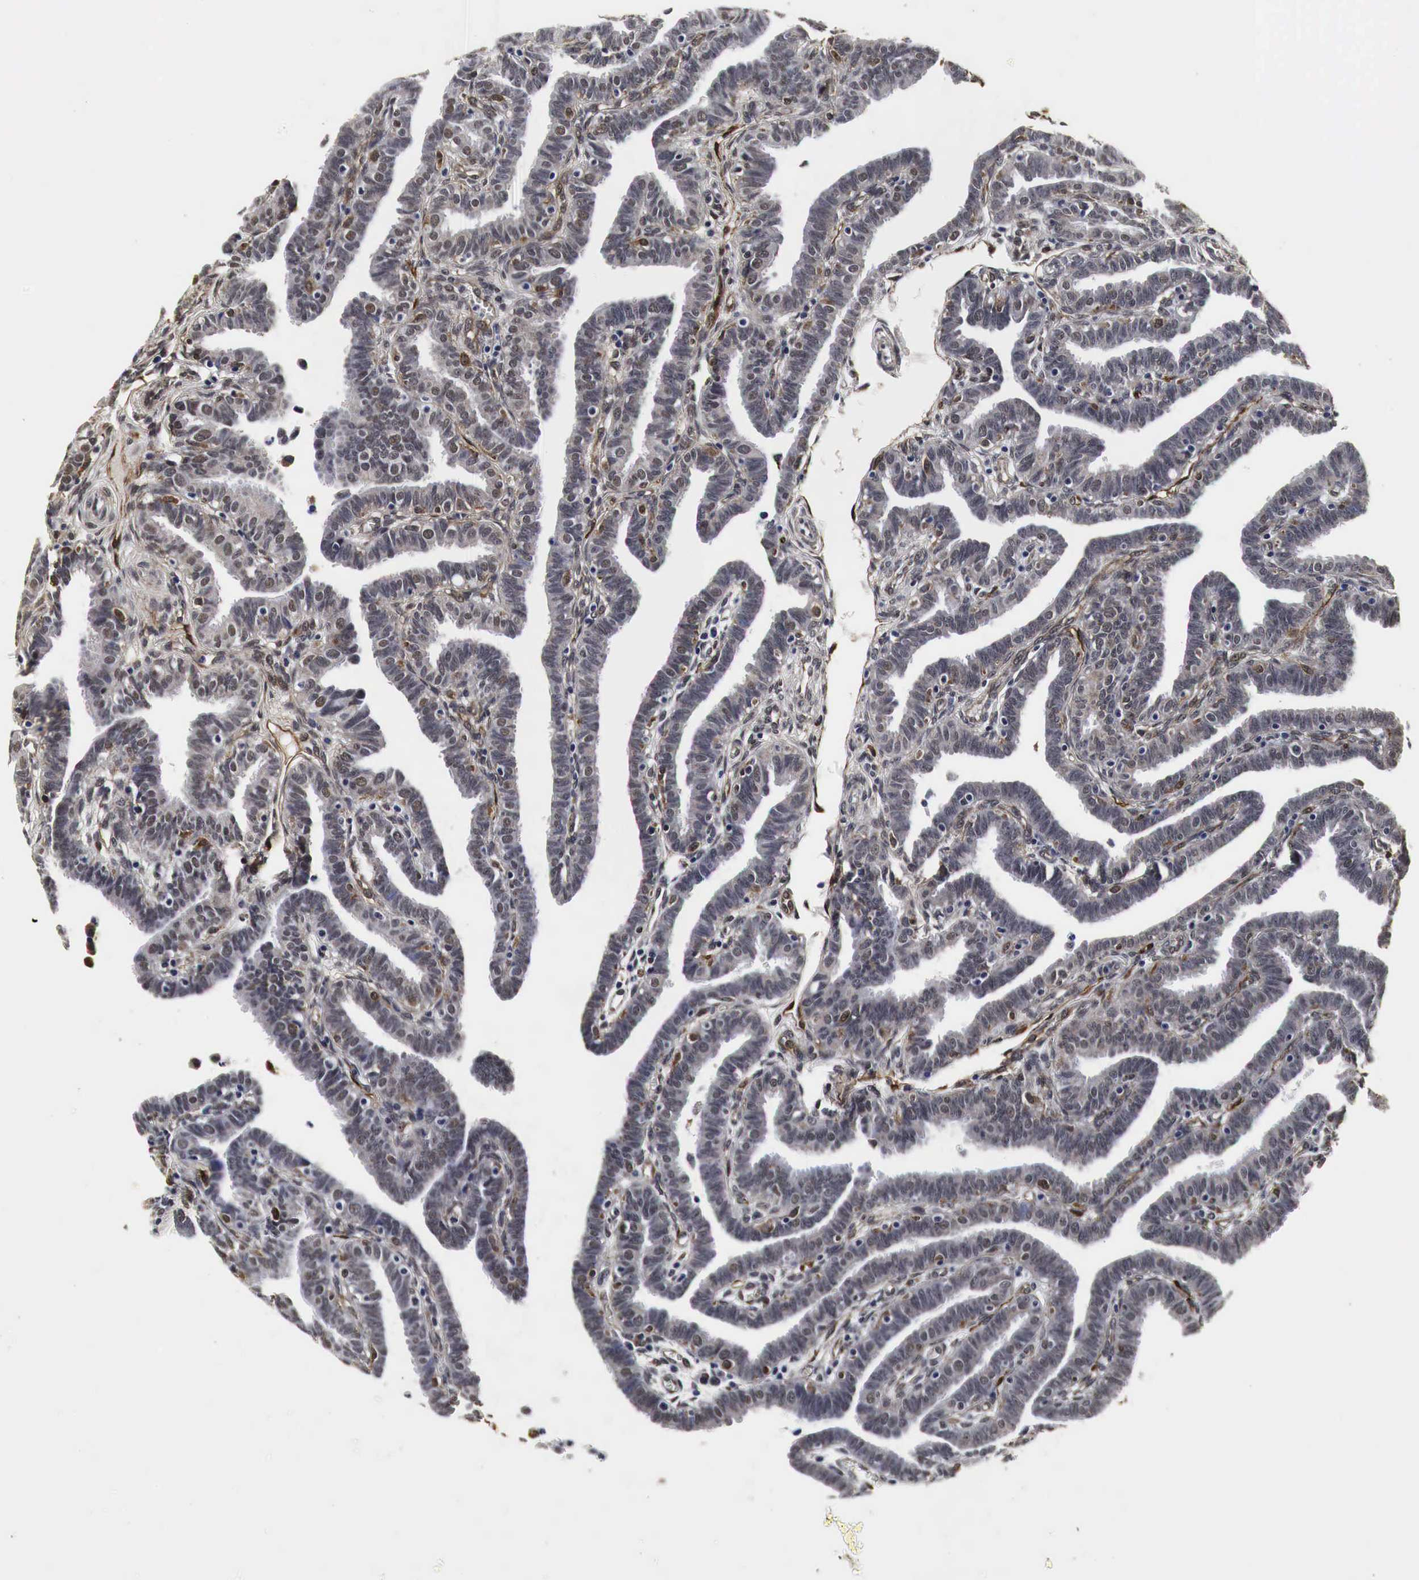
{"staining": {"intensity": "weak", "quantity": "<25%", "location": "nuclear"}, "tissue": "fallopian tube", "cell_type": "Glandular cells", "image_type": "normal", "snomed": [{"axis": "morphology", "description": "Normal tissue, NOS"}, {"axis": "topography", "description": "Fallopian tube"}], "caption": "A high-resolution micrograph shows immunohistochemistry (IHC) staining of normal fallopian tube, which exhibits no significant expression in glandular cells.", "gene": "SPIN1", "patient": {"sex": "female", "age": 41}}